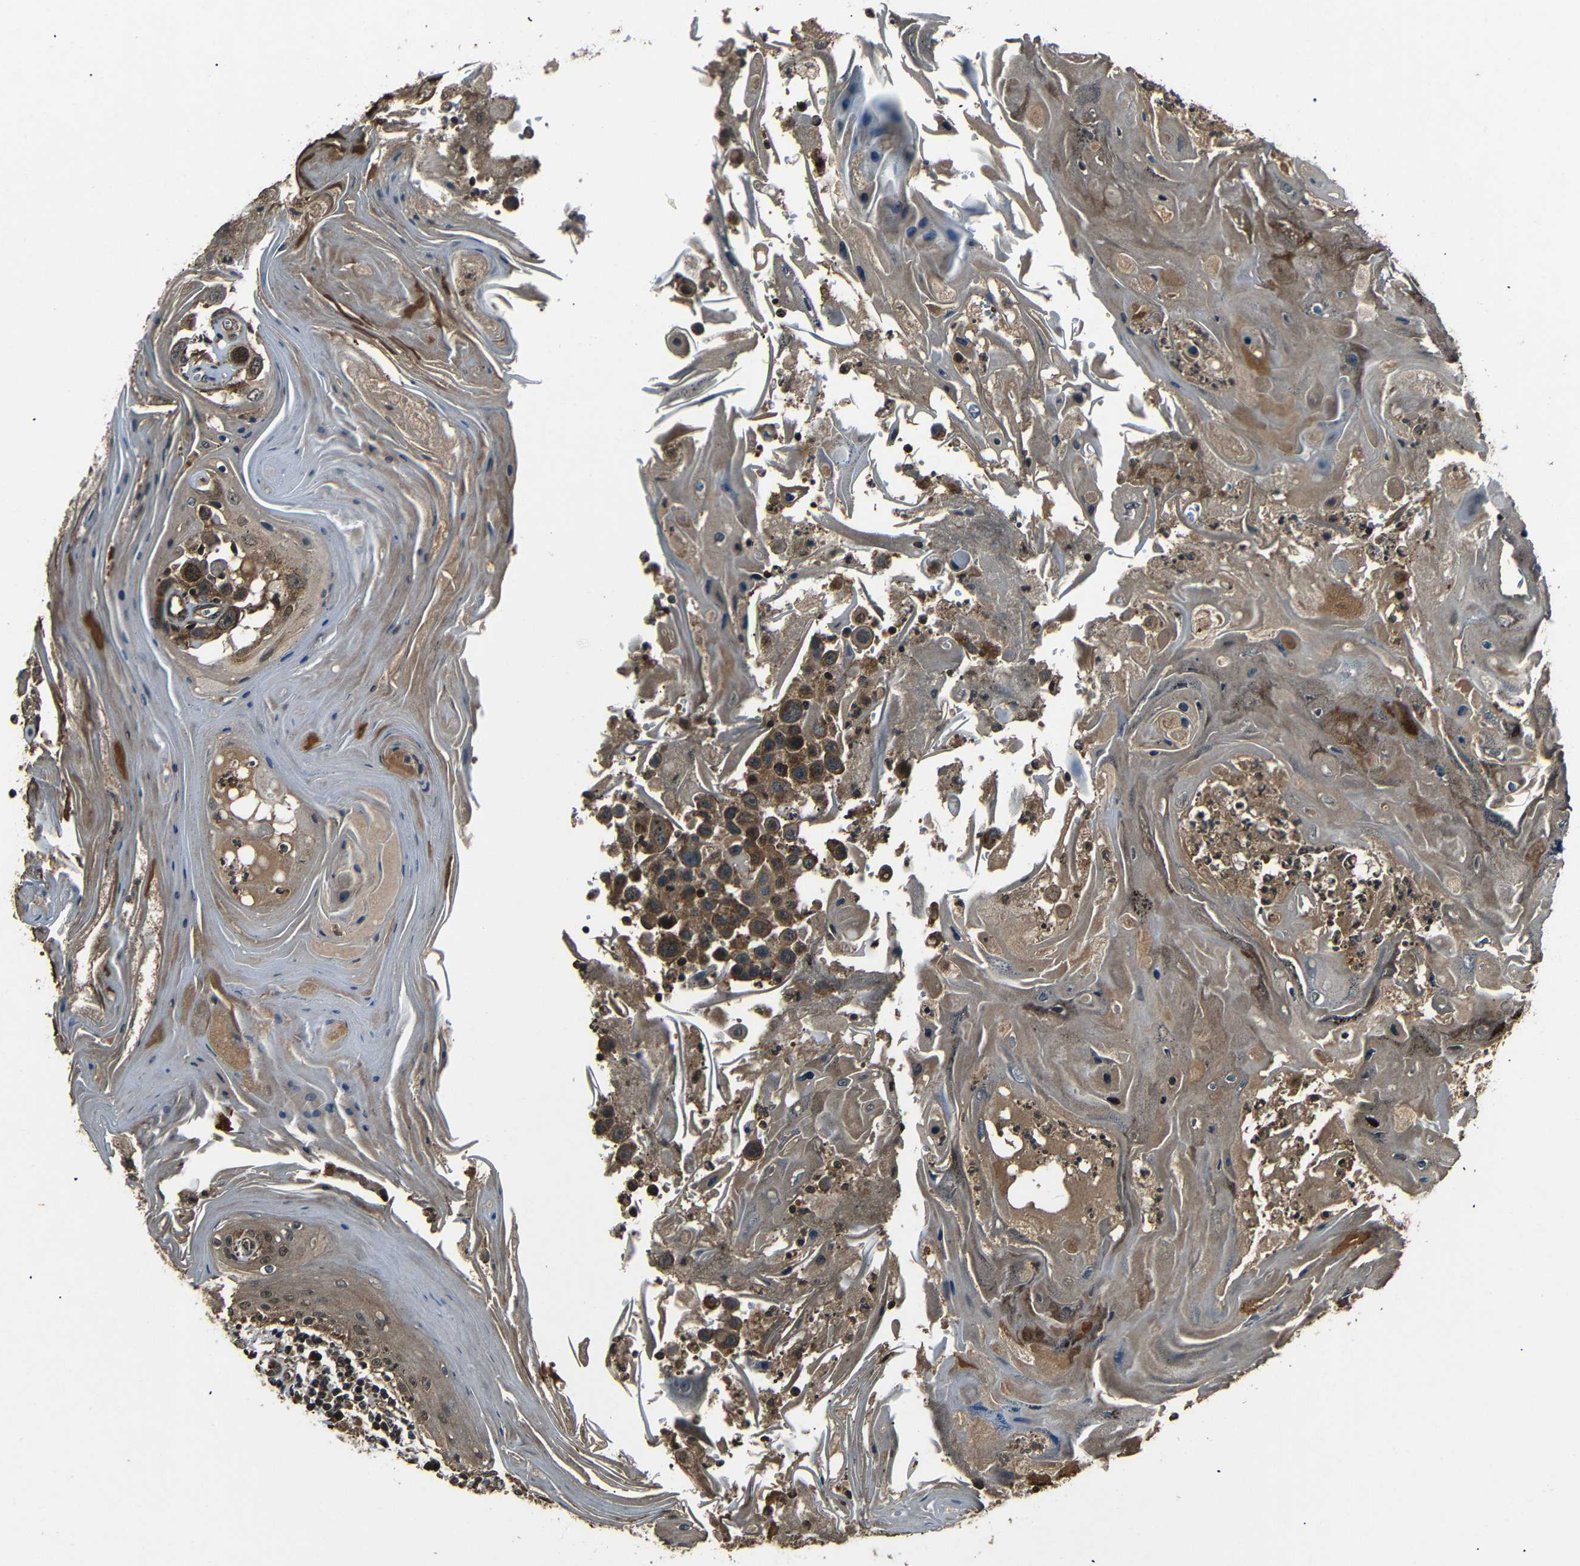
{"staining": {"intensity": "moderate", "quantity": ">75%", "location": "cytoplasmic/membranous"}, "tissue": "head and neck cancer", "cell_type": "Tumor cells", "image_type": "cancer", "snomed": [{"axis": "morphology", "description": "Squamous cell carcinoma, NOS"}, {"axis": "topography", "description": "Oral tissue"}, {"axis": "topography", "description": "Head-Neck"}], "caption": "IHC photomicrograph of human head and neck cancer (squamous cell carcinoma) stained for a protein (brown), which displays medium levels of moderate cytoplasmic/membranous expression in approximately >75% of tumor cells.", "gene": "PLK2", "patient": {"sex": "female", "age": 76}}